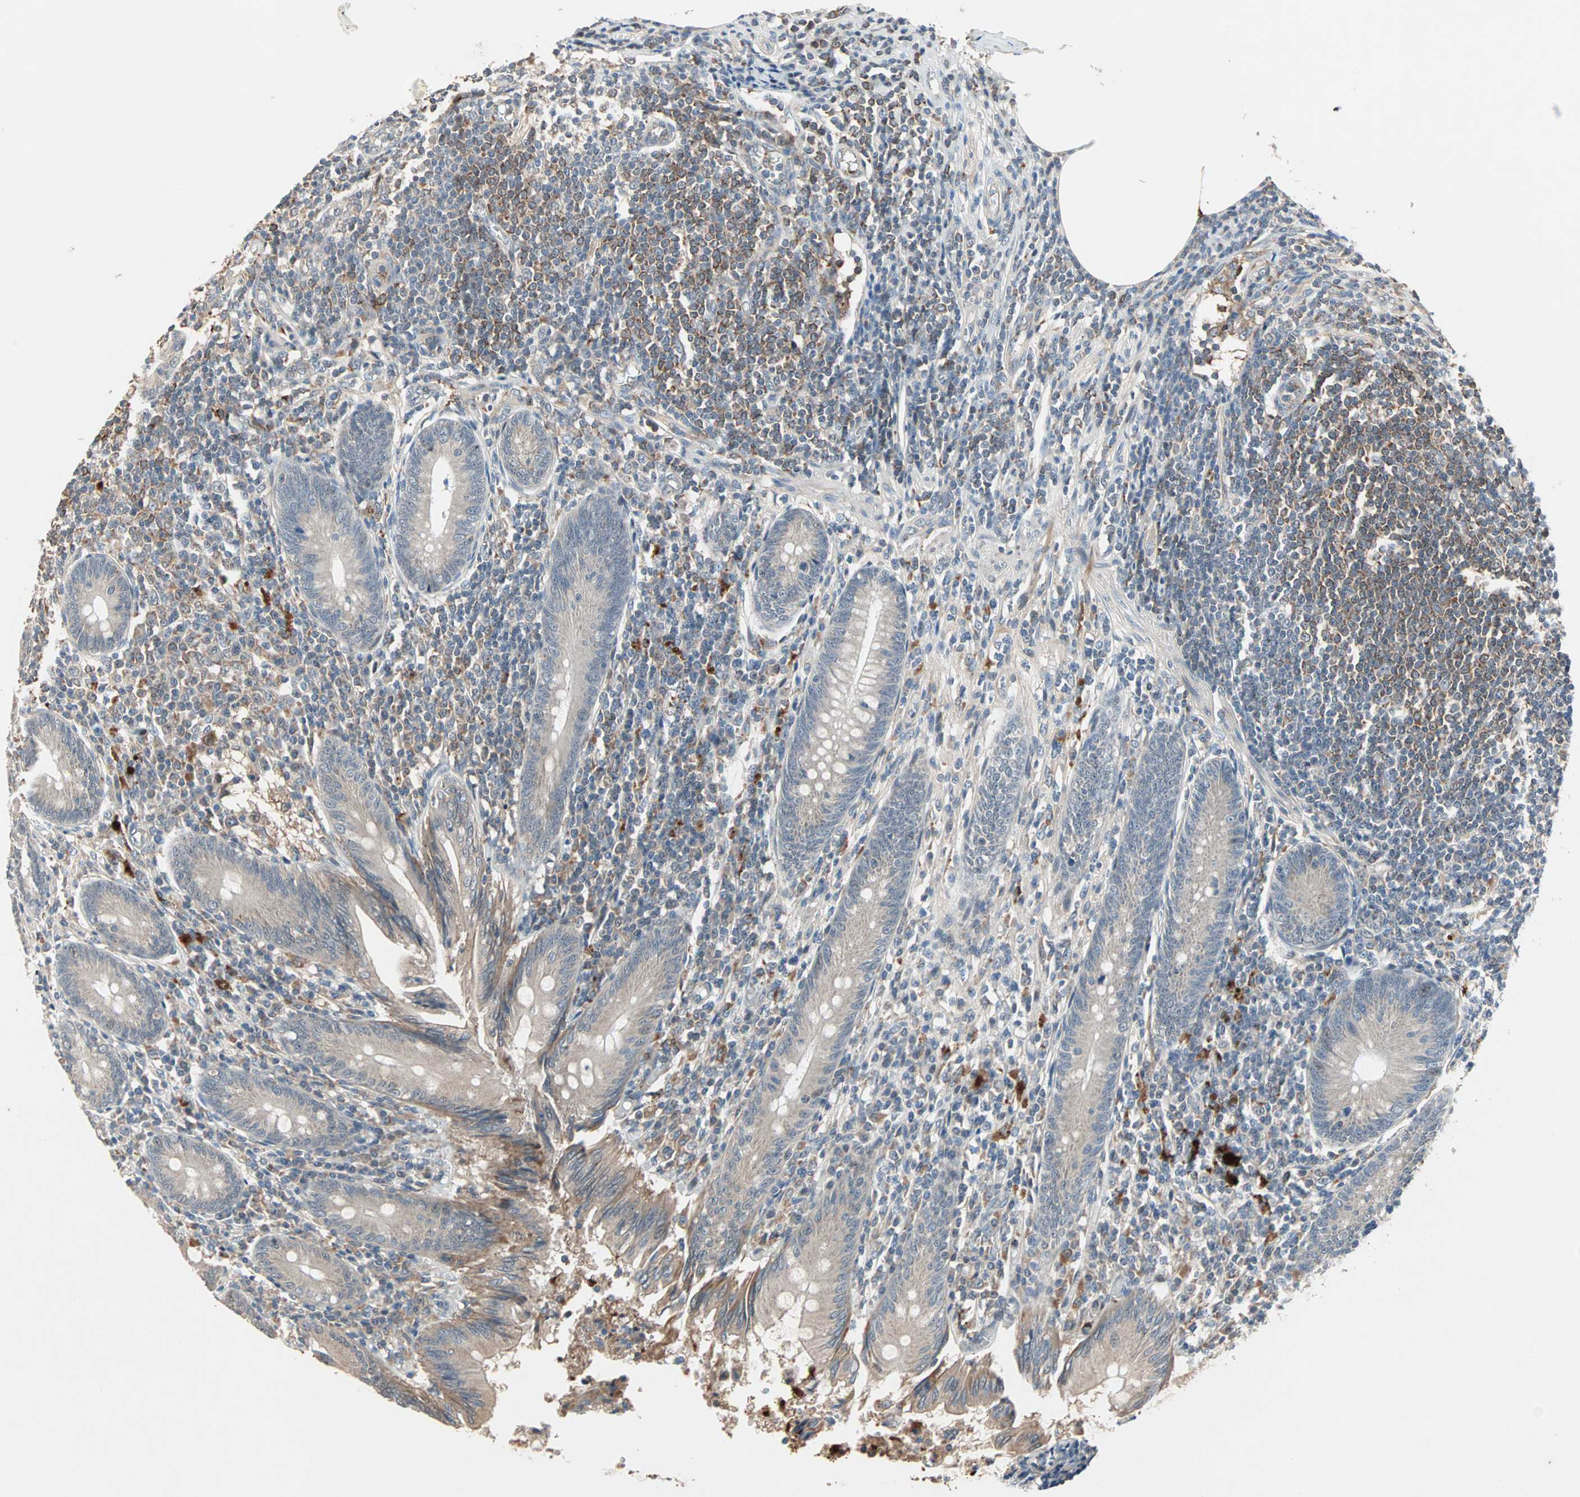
{"staining": {"intensity": "weak", "quantity": "<25%", "location": "cytoplasmic/membranous"}, "tissue": "appendix", "cell_type": "Glandular cells", "image_type": "normal", "snomed": [{"axis": "morphology", "description": "Normal tissue, NOS"}, {"axis": "morphology", "description": "Inflammation, NOS"}, {"axis": "topography", "description": "Appendix"}], "caption": "IHC micrograph of benign human appendix stained for a protein (brown), which demonstrates no staining in glandular cells.", "gene": "PROS1", "patient": {"sex": "male", "age": 46}}